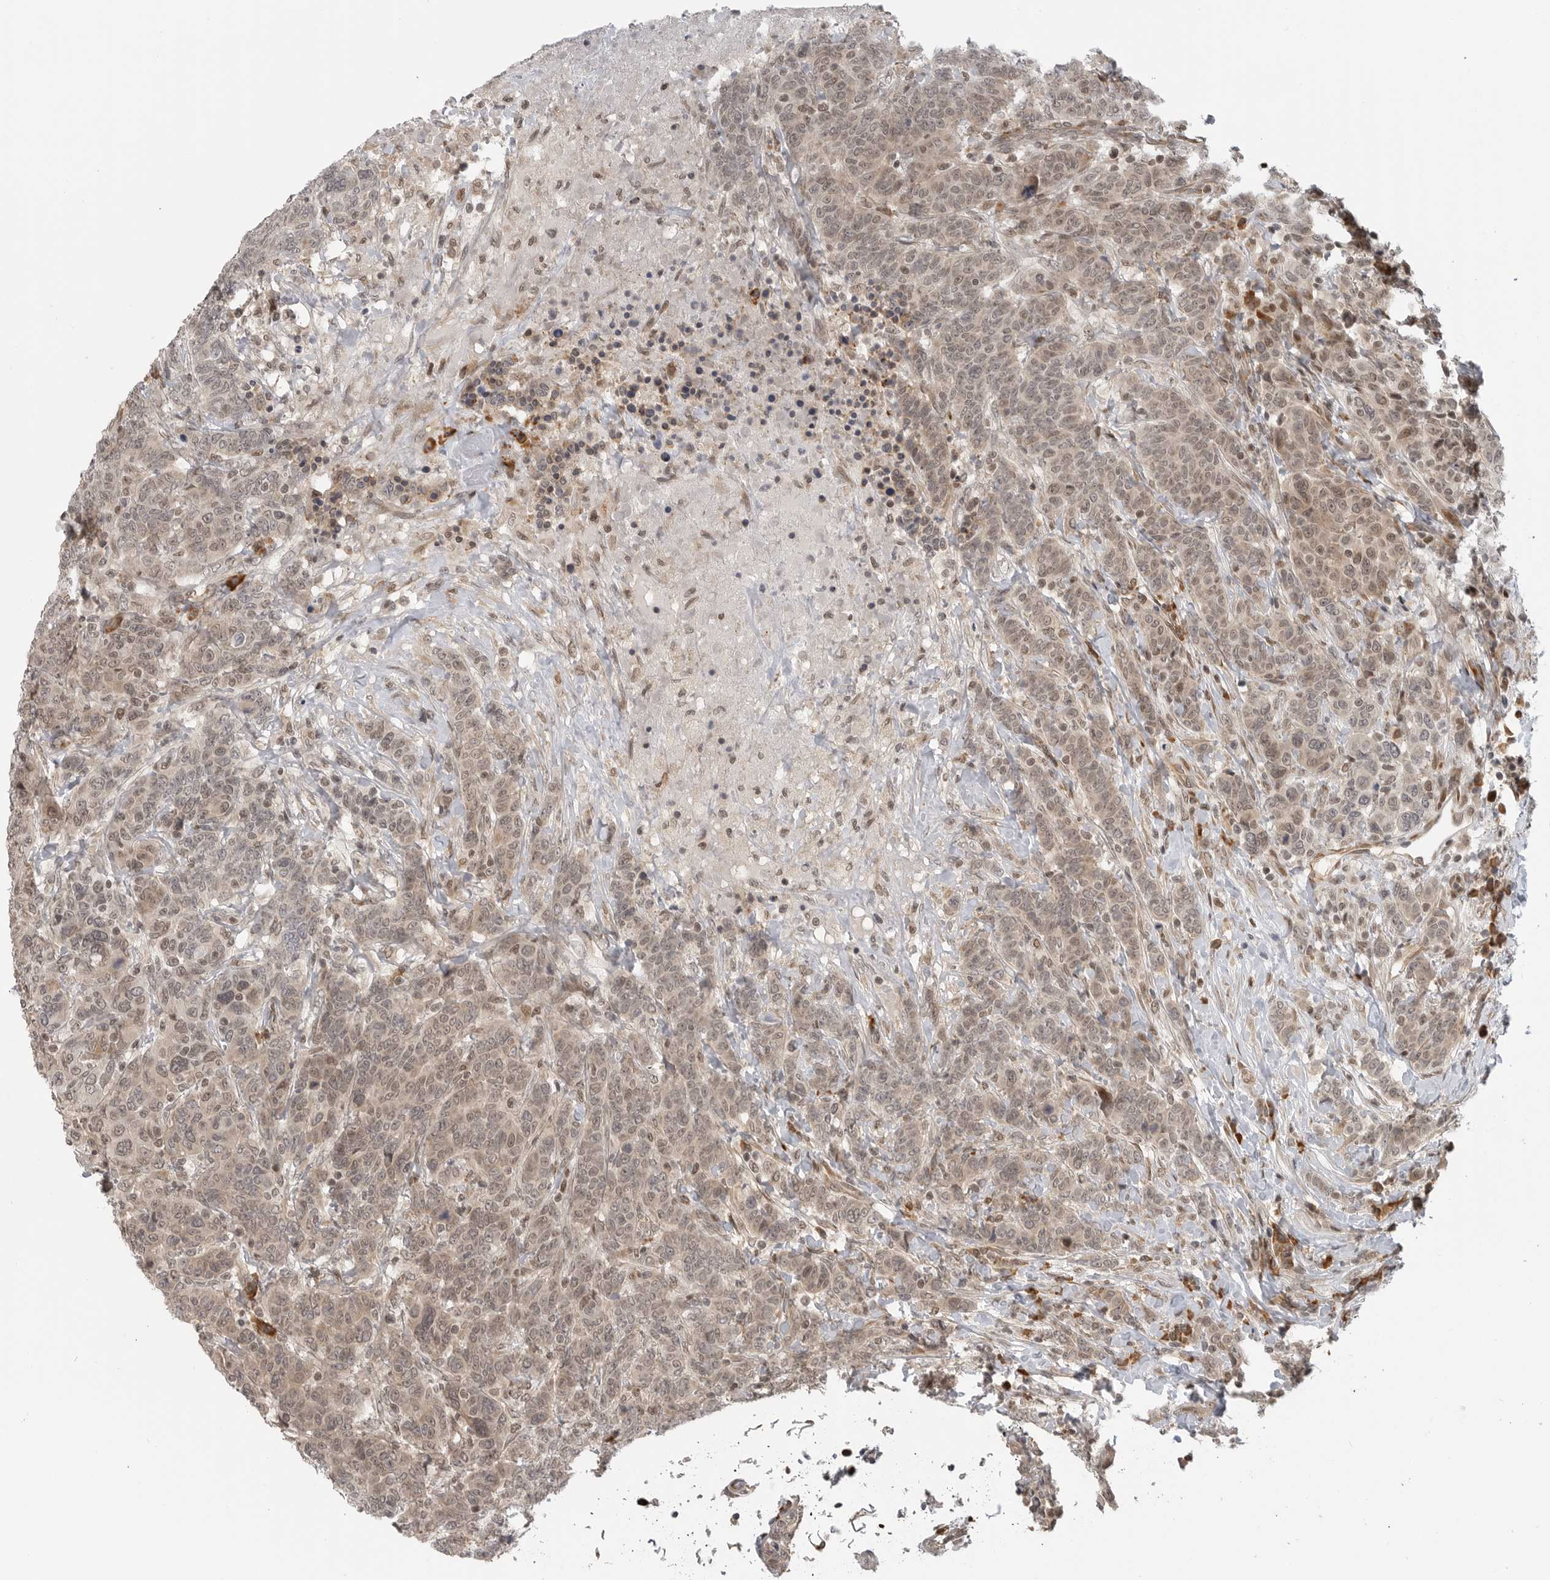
{"staining": {"intensity": "weak", "quantity": ">75%", "location": "cytoplasmic/membranous,nuclear"}, "tissue": "breast cancer", "cell_type": "Tumor cells", "image_type": "cancer", "snomed": [{"axis": "morphology", "description": "Duct carcinoma"}, {"axis": "topography", "description": "Breast"}], "caption": "DAB immunohistochemical staining of human breast invasive ductal carcinoma exhibits weak cytoplasmic/membranous and nuclear protein expression in about >75% of tumor cells.", "gene": "CEP295NL", "patient": {"sex": "female", "age": 37}}